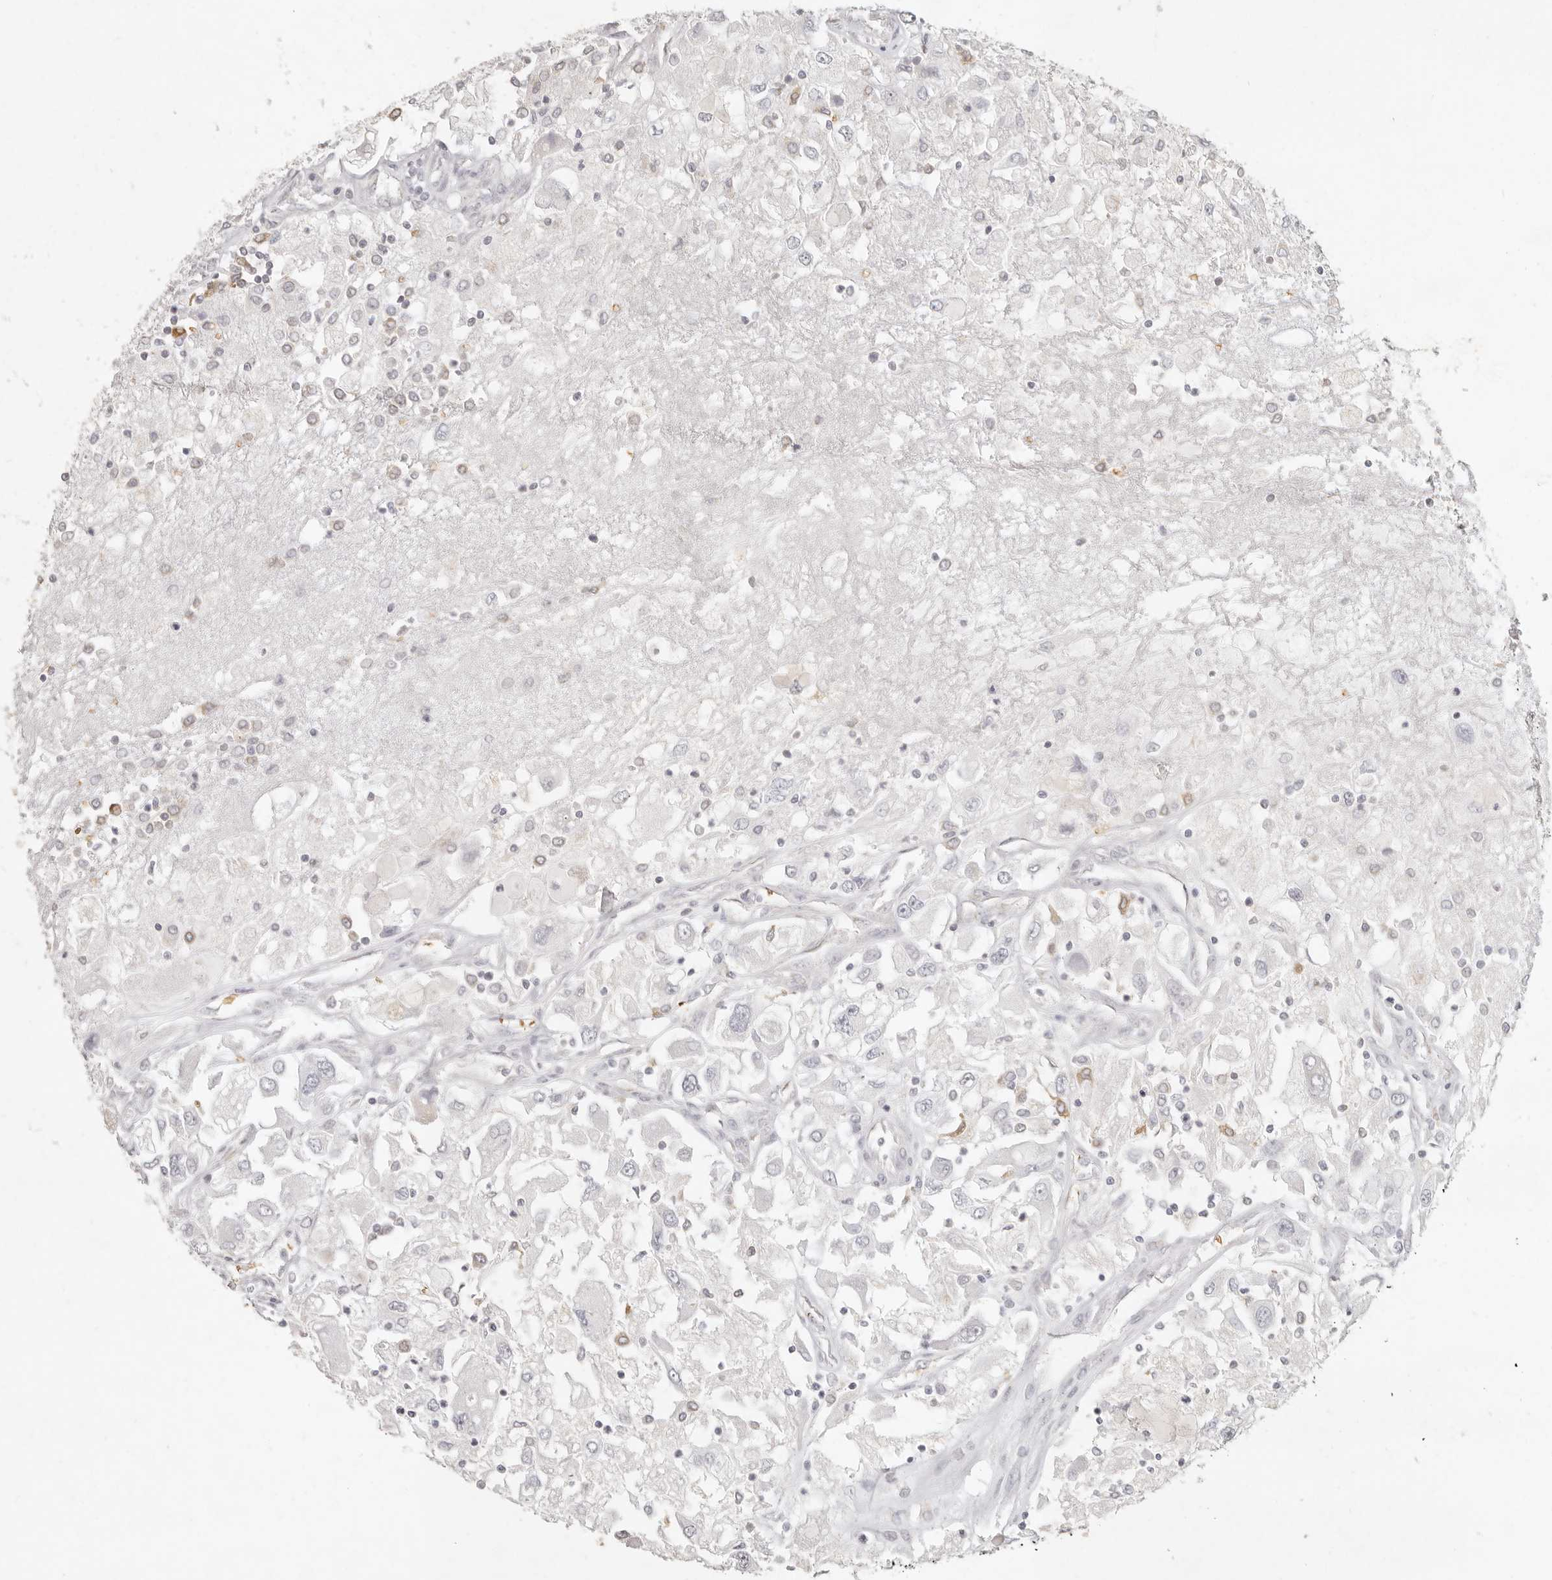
{"staining": {"intensity": "negative", "quantity": "none", "location": "none"}, "tissue": "renal cancer", "cell_type": "Tumor cells", "image_type": "cancer", "snomed": [{"axis": "morphology", "description": "Adenocarcinoma, NOS"}, {"axis": "topography", "description": "Kidney"}], "caption": "A high-resolution photomicrograph shows immunohistochemistry staining of adenocarcinoma (renal), which demonstrates no significant positivity in tumor cells.", "gene": "NIBAN1", "patient": {"sex": "female", "age": 52}}